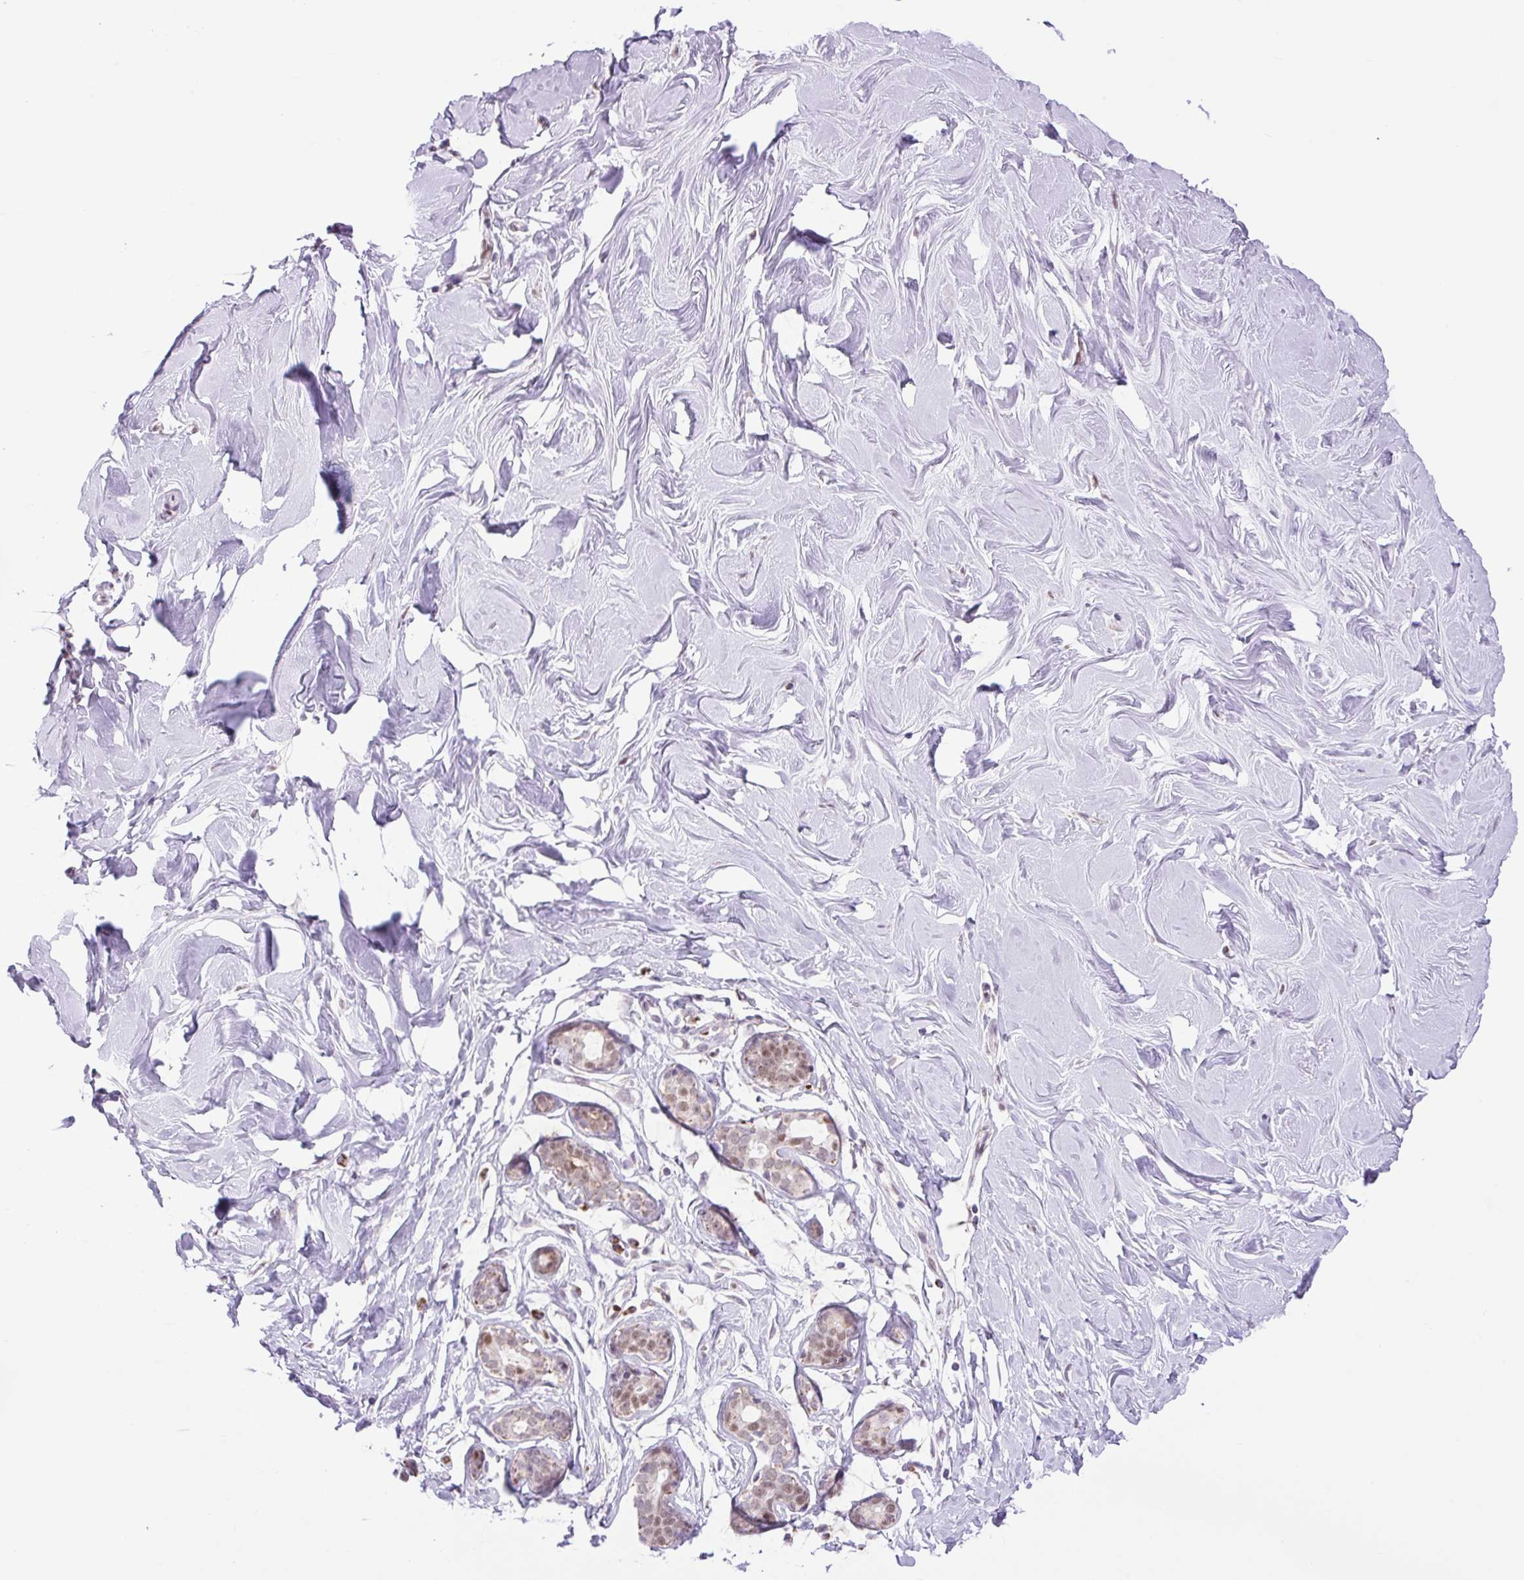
{"staining": {"intensity": "negative", "quantity": "none", "location": "none"}, "tissue": "breast", "cell_type": "Adipocytes", "image_type": "normal", "snomed": [{"axis": "morphology", "description": "Normal tissue, NOS"}, {"axis": "topography", "description": "Breast"}], "caption": "DAB (3,3'-diaminobenzidine) immunohistochemical staining of unremarkable breast shows no significant staining in adipocytes.", "gene": "SCO2", "patient": {"sex": "female", "age": 27}}